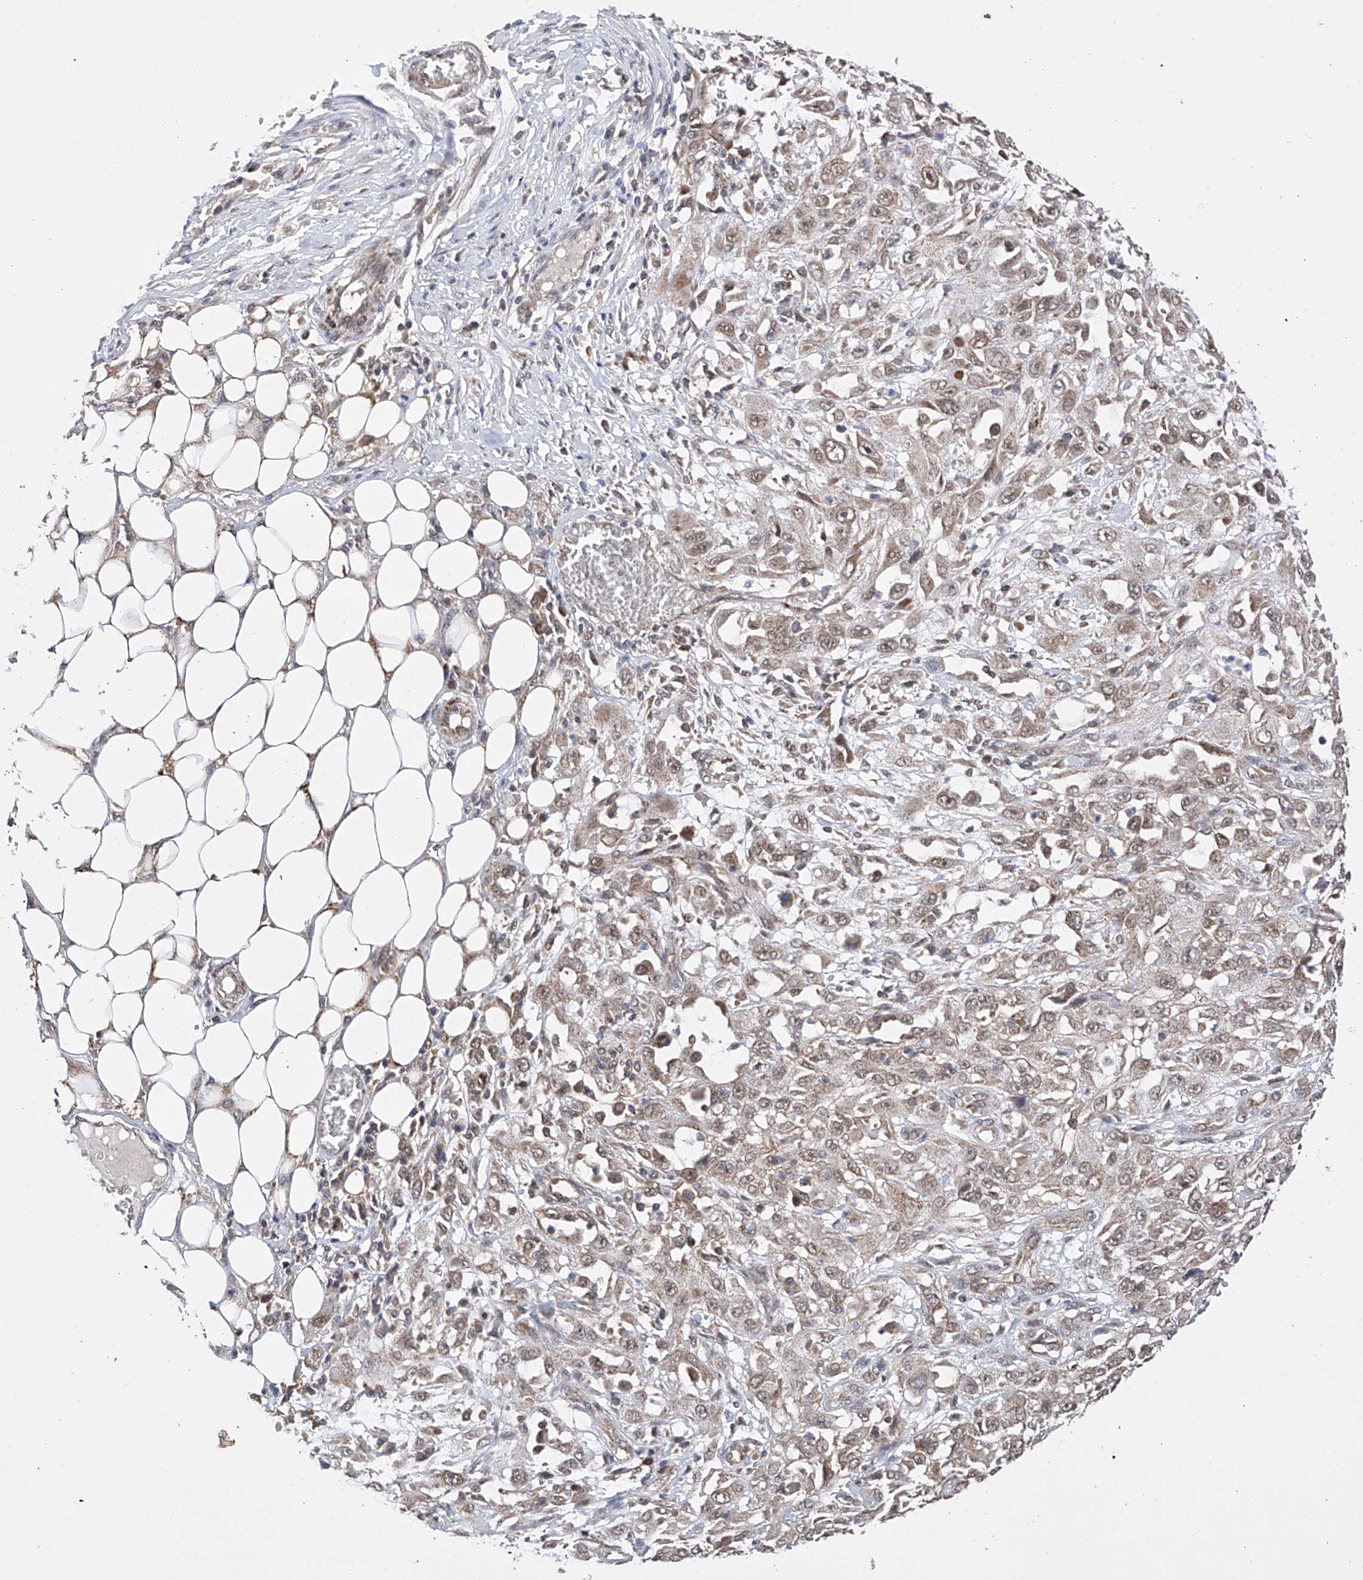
{"staining": {"intensity": "weak", "quantity": ">75%", "location": "cytoplasmic/membranous"}, "tissue": "skin cancer", "cell_type": "Tumor cells", "image_type": "cancer", "snomed": [{"axis": "morphology", "description": "Squamous cell carcinoma, NOS"}, {"axis": "morphology", "description": "Squamous cell carcinoma, metastatic, NOS"}, {"axis": "topography", "description": "Skin"}, {"axis": "topography", "description": "Lymph node"}], "caption": "This histopathology image shows skin squamous cell carcinoma stained with immunohistochemistry to label a protein in brown. The cytoplasmic/membranous of tumor cells show weak positivity for the protein. Nuclei are counter-stained blue.", "gene": "SDHAF4", "patient": {"sex": "male", "age": 75}}